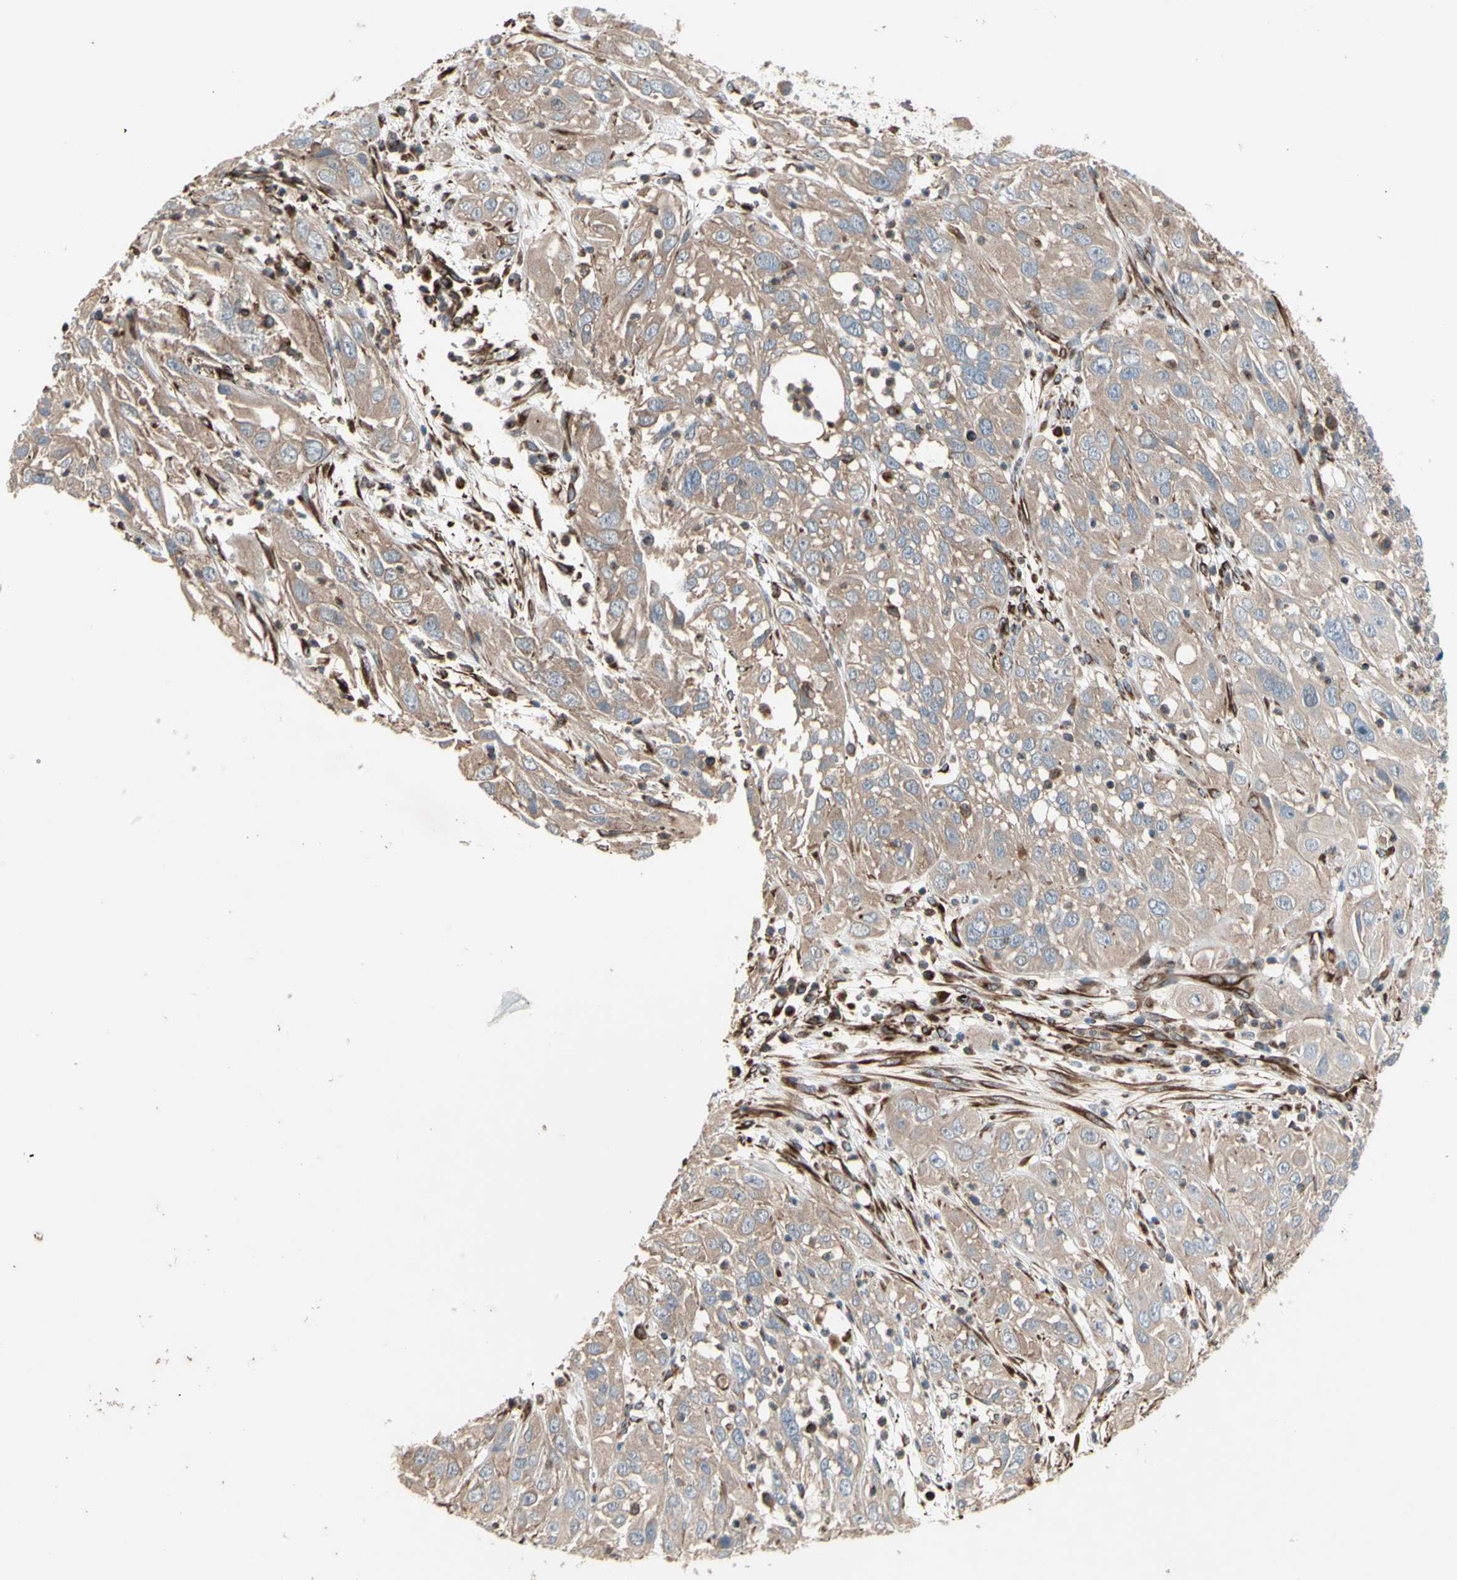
{"staining": {"intensity": "weak", "quantity": ">75%", "location": "cytoplasmic/membranous"}, "tissue": "cervical cancer", "cell_type": "Tumor cells", "image_type": "cancer", "snomed": [{"axis": "morphology", "description": "Squamous cell carcinoma, NOS"}, {"axis": "topography", "description": "Cervix"}], "caption": "Cervical squamous cell carcinoma stained with DAB (3,3'-diaminobenzidine) immunohistochemistry displays low levels of weak cytoplasmic/membranous staining in approximately >75% of tumor cells.", "gene": "TRAF2", "patient": {"sex": "female", "age": 32}}